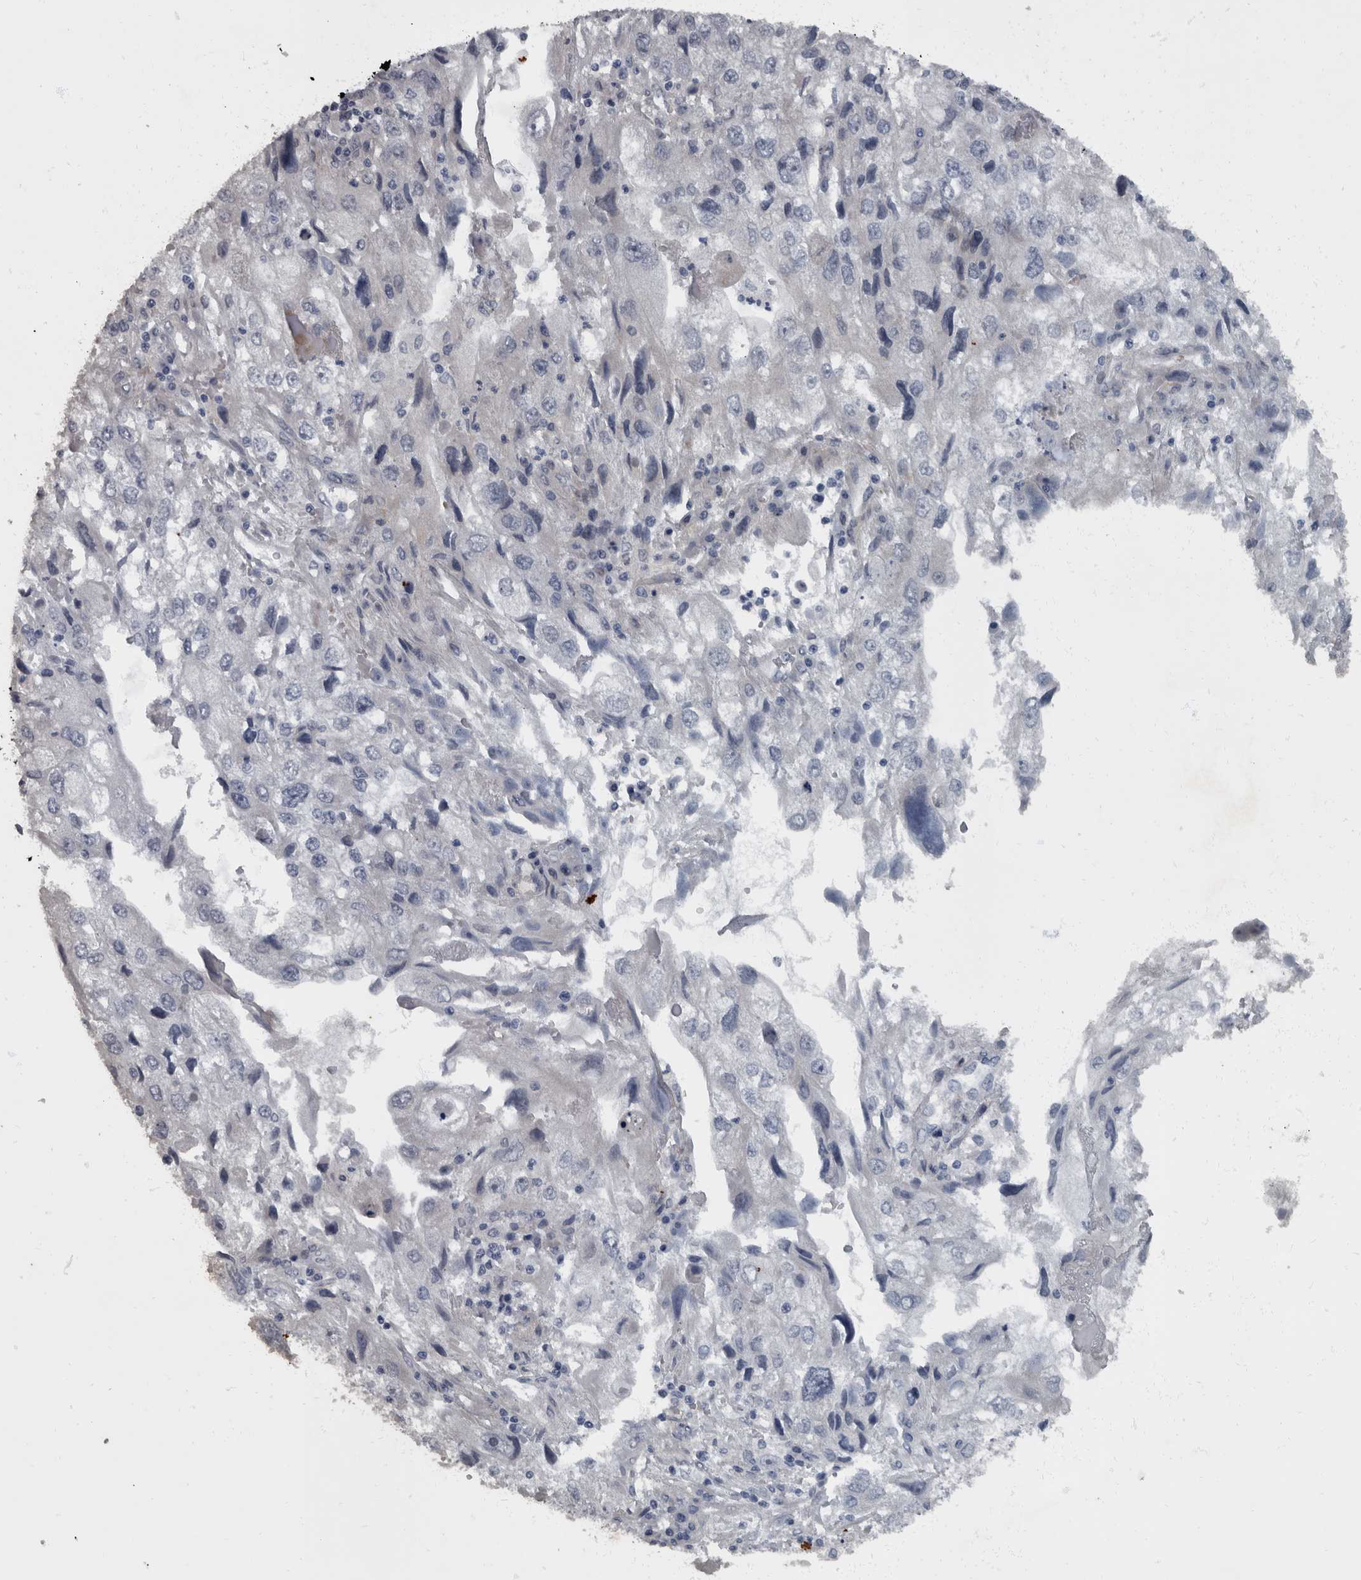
{"staining": {"intensity": "negative", "quantity": "none", "location": "none"}, "tissue": "endometrial cancer", "cell_type": "Tumor cells", "image_type": "cancer", "snomed": [{"axis": "morphology", "description": "Adenocarcinoma, NOS"}, {"axis": "topography", "description": "Endometrium"}], "caption": "Immunohistochemical staining of endometrial adenocarcinoma exhibits no significant positivity in tumor cells.", "gene": "WDR33", "patient": {"sex": "female", "age": 49}}